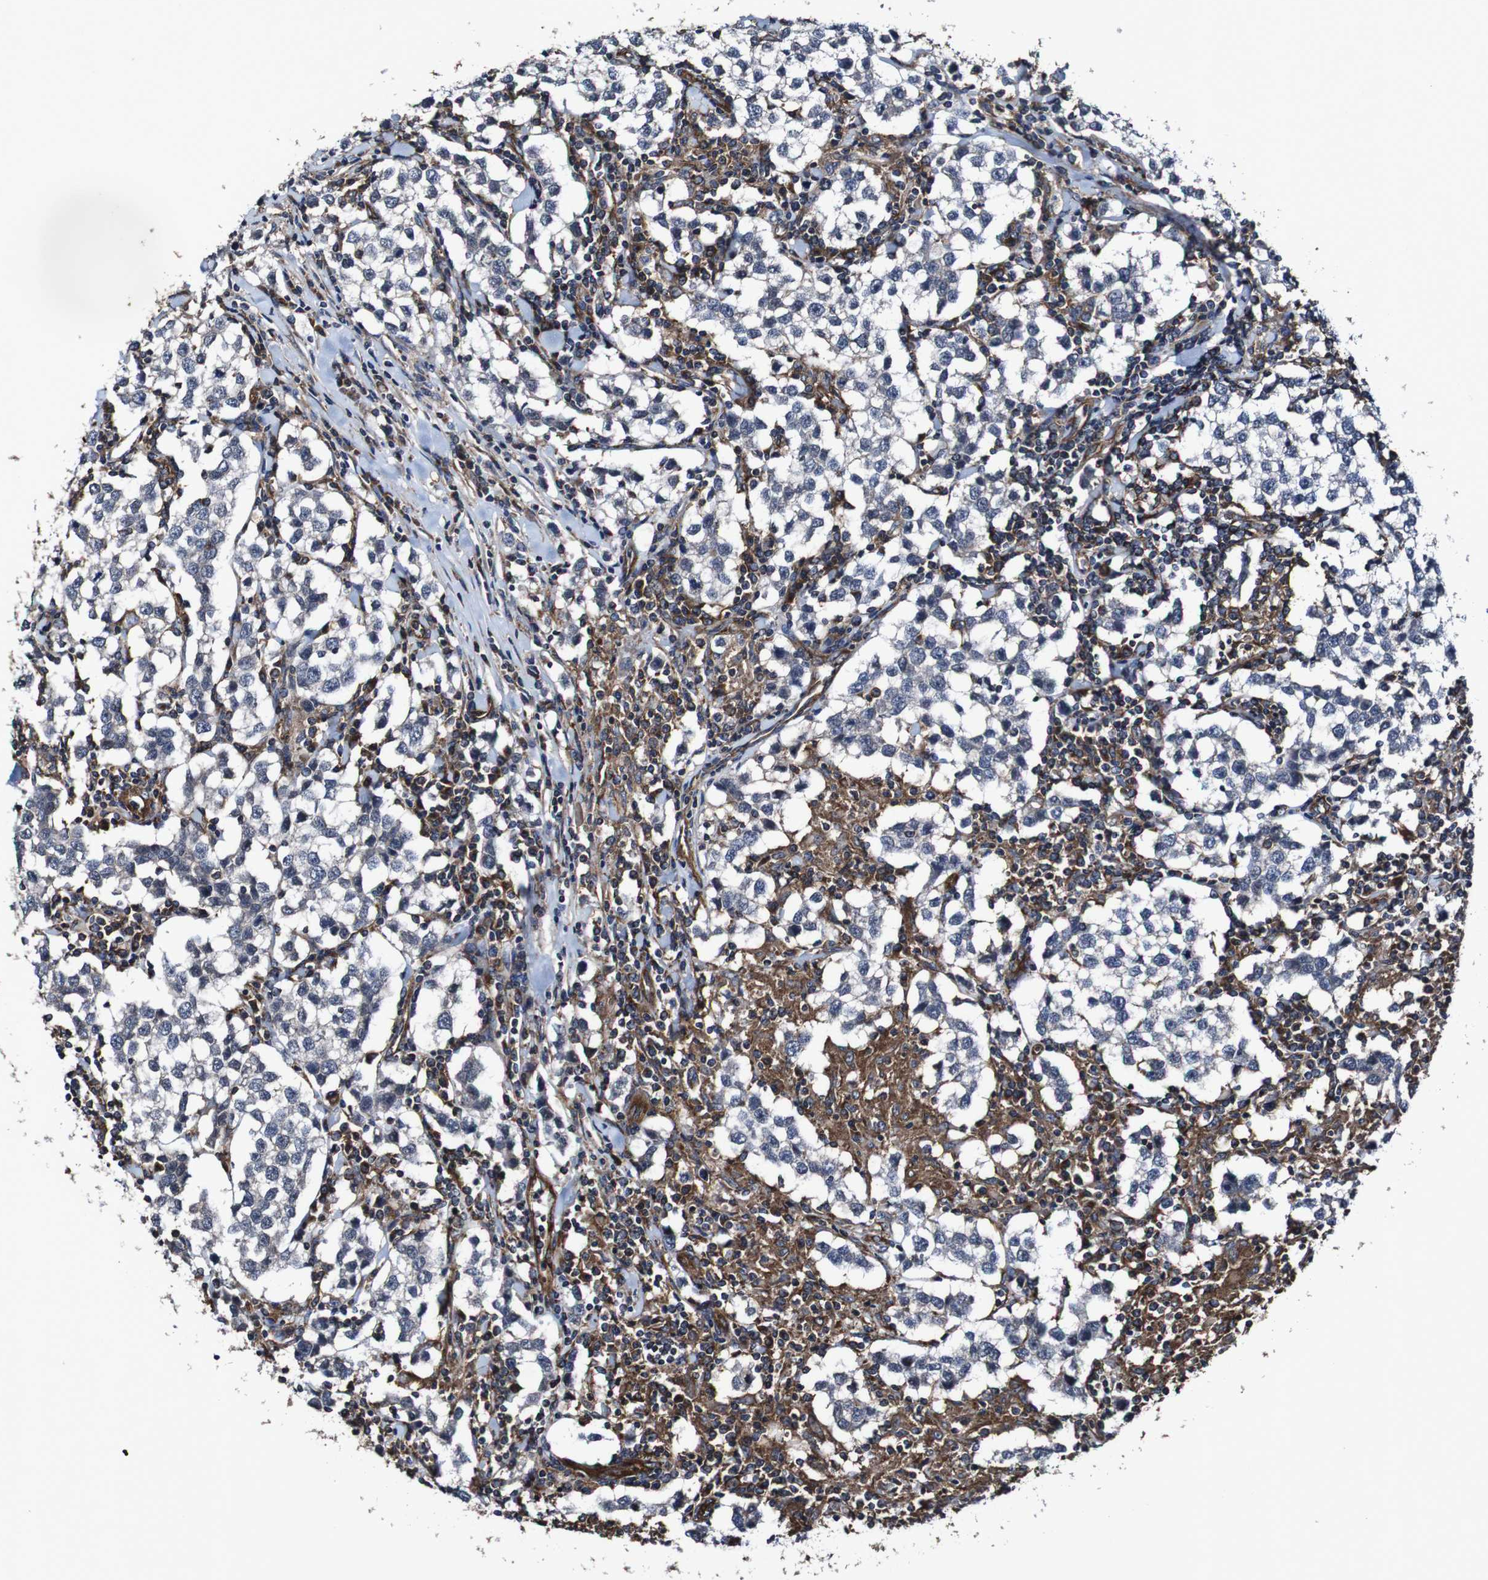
{"staining": {"intensity": "negative", "quantity": "none", "location": "none"}, "tissue": "testis cancer", "cell_type": "Tumor cells", "image_type": "cancer", "snomed": [{"axis": "morphology", "description": "Seminoma, NOS"}, {"axis": "morphology", "description": "Carcinoma, Embryonal, NOS"}, {"axis": "topography", "description": "Testis"}], "caption": "This is a micrograph of immunohistochemistry (IHC) staining of seminoma (testis), which shows no staining in tumor cells.", "gene": "CSF1R", "patient": {"sex": "male", "age": 36}}